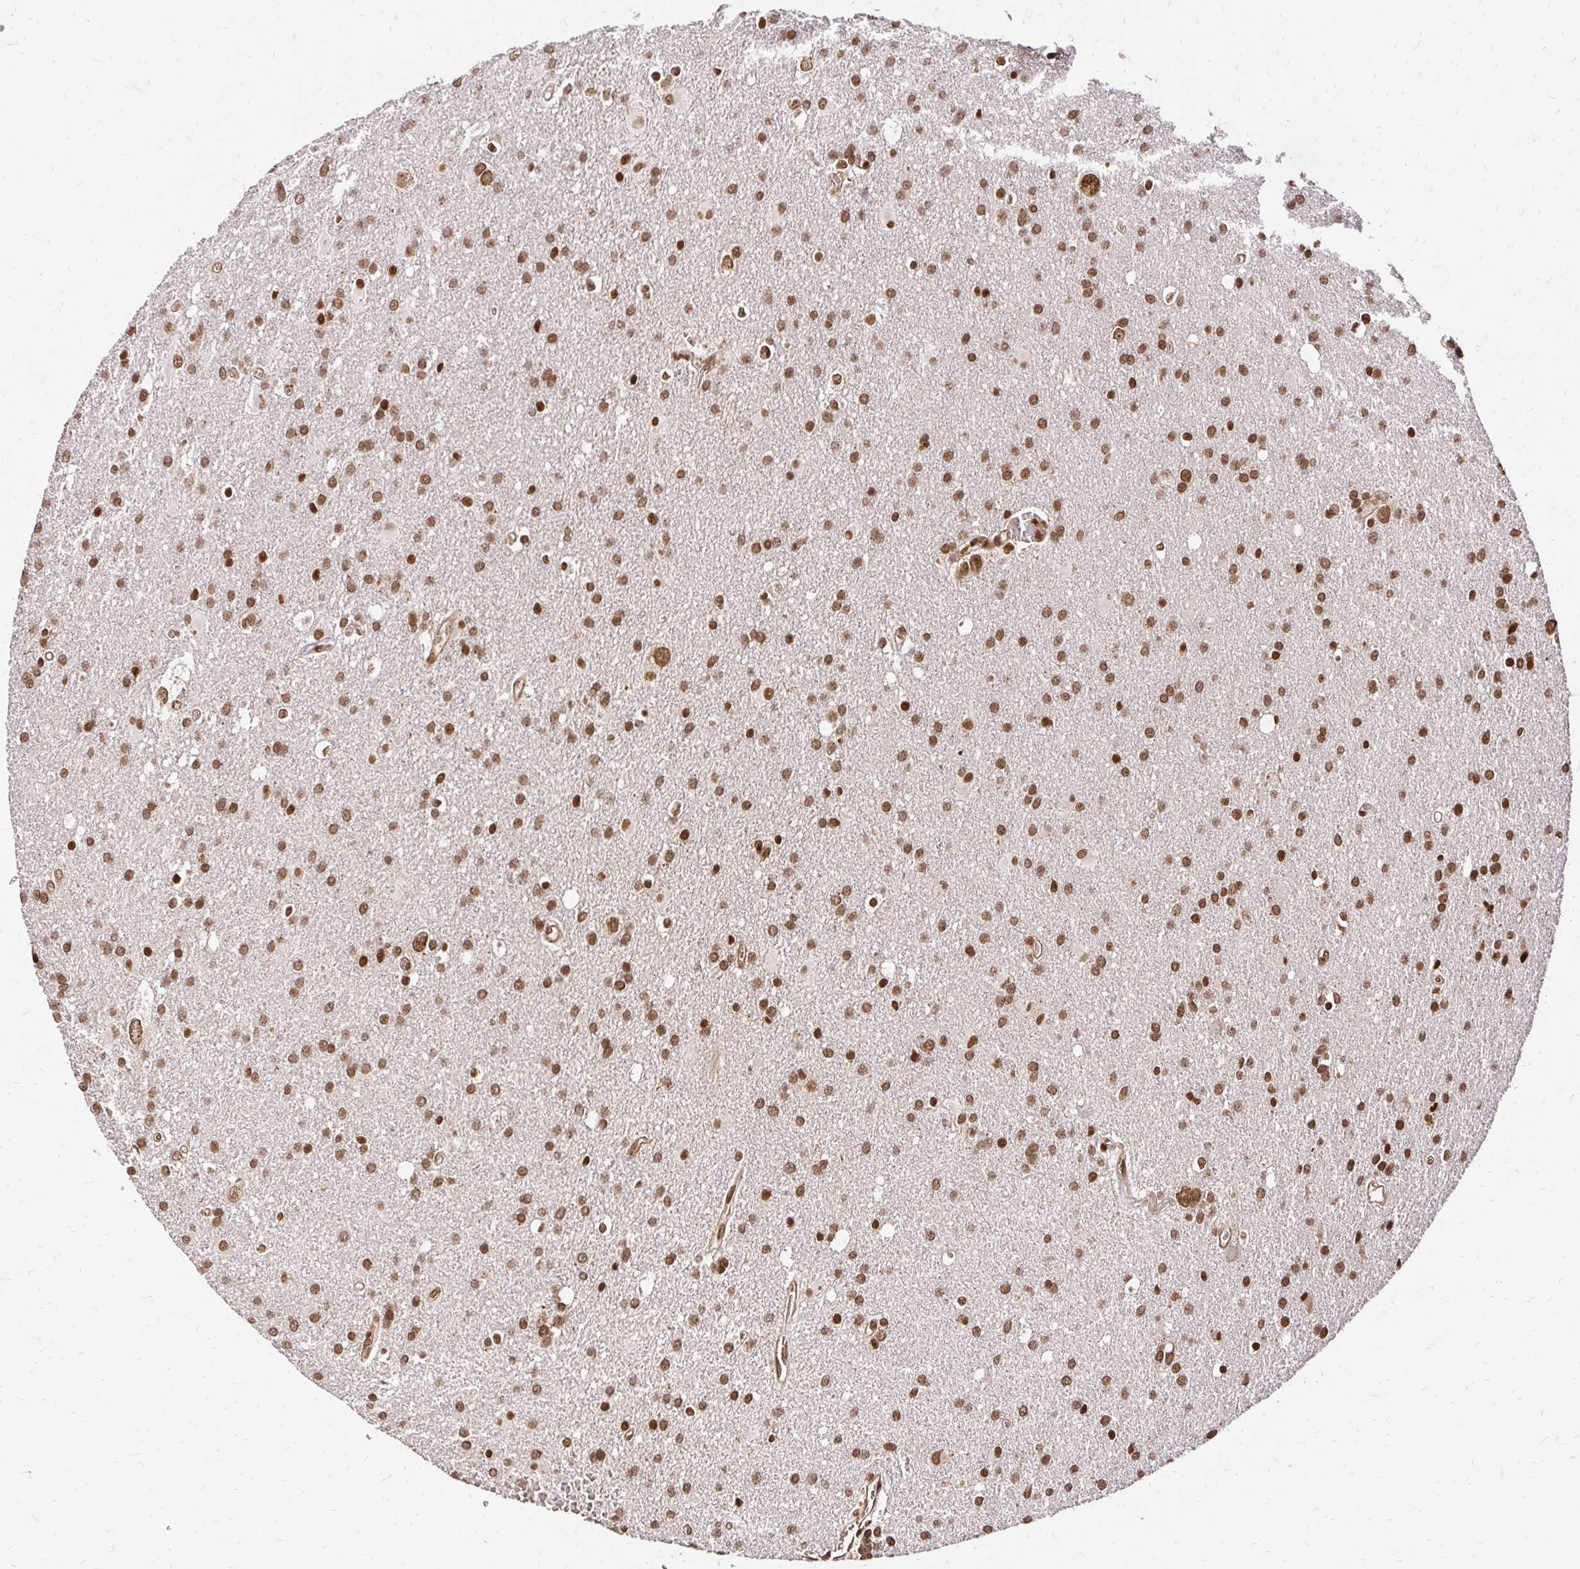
{"staining": {"intensity": "moderate", "quantity": ">75%", "location": "nuclear"}, "tissue": "glioma", "cell_type": "Tumor cells", "image_type": "cancer", "snomed": [{"axis": "morphology", "description": "Glioma, malignant, Low grade"}, {"axis": "topography", "description": "Brain"}], "caption": "High-power microscopy captured an immunohistochemistry (IHC) image of glioma, revealing moderate nuclear positivity in approximately >75% of tumor cells. (Brightfield microscopy of DAB IHC at high magnification).", "gene": "GLYR1", "patient": {"sex": "male", "age": 66}}